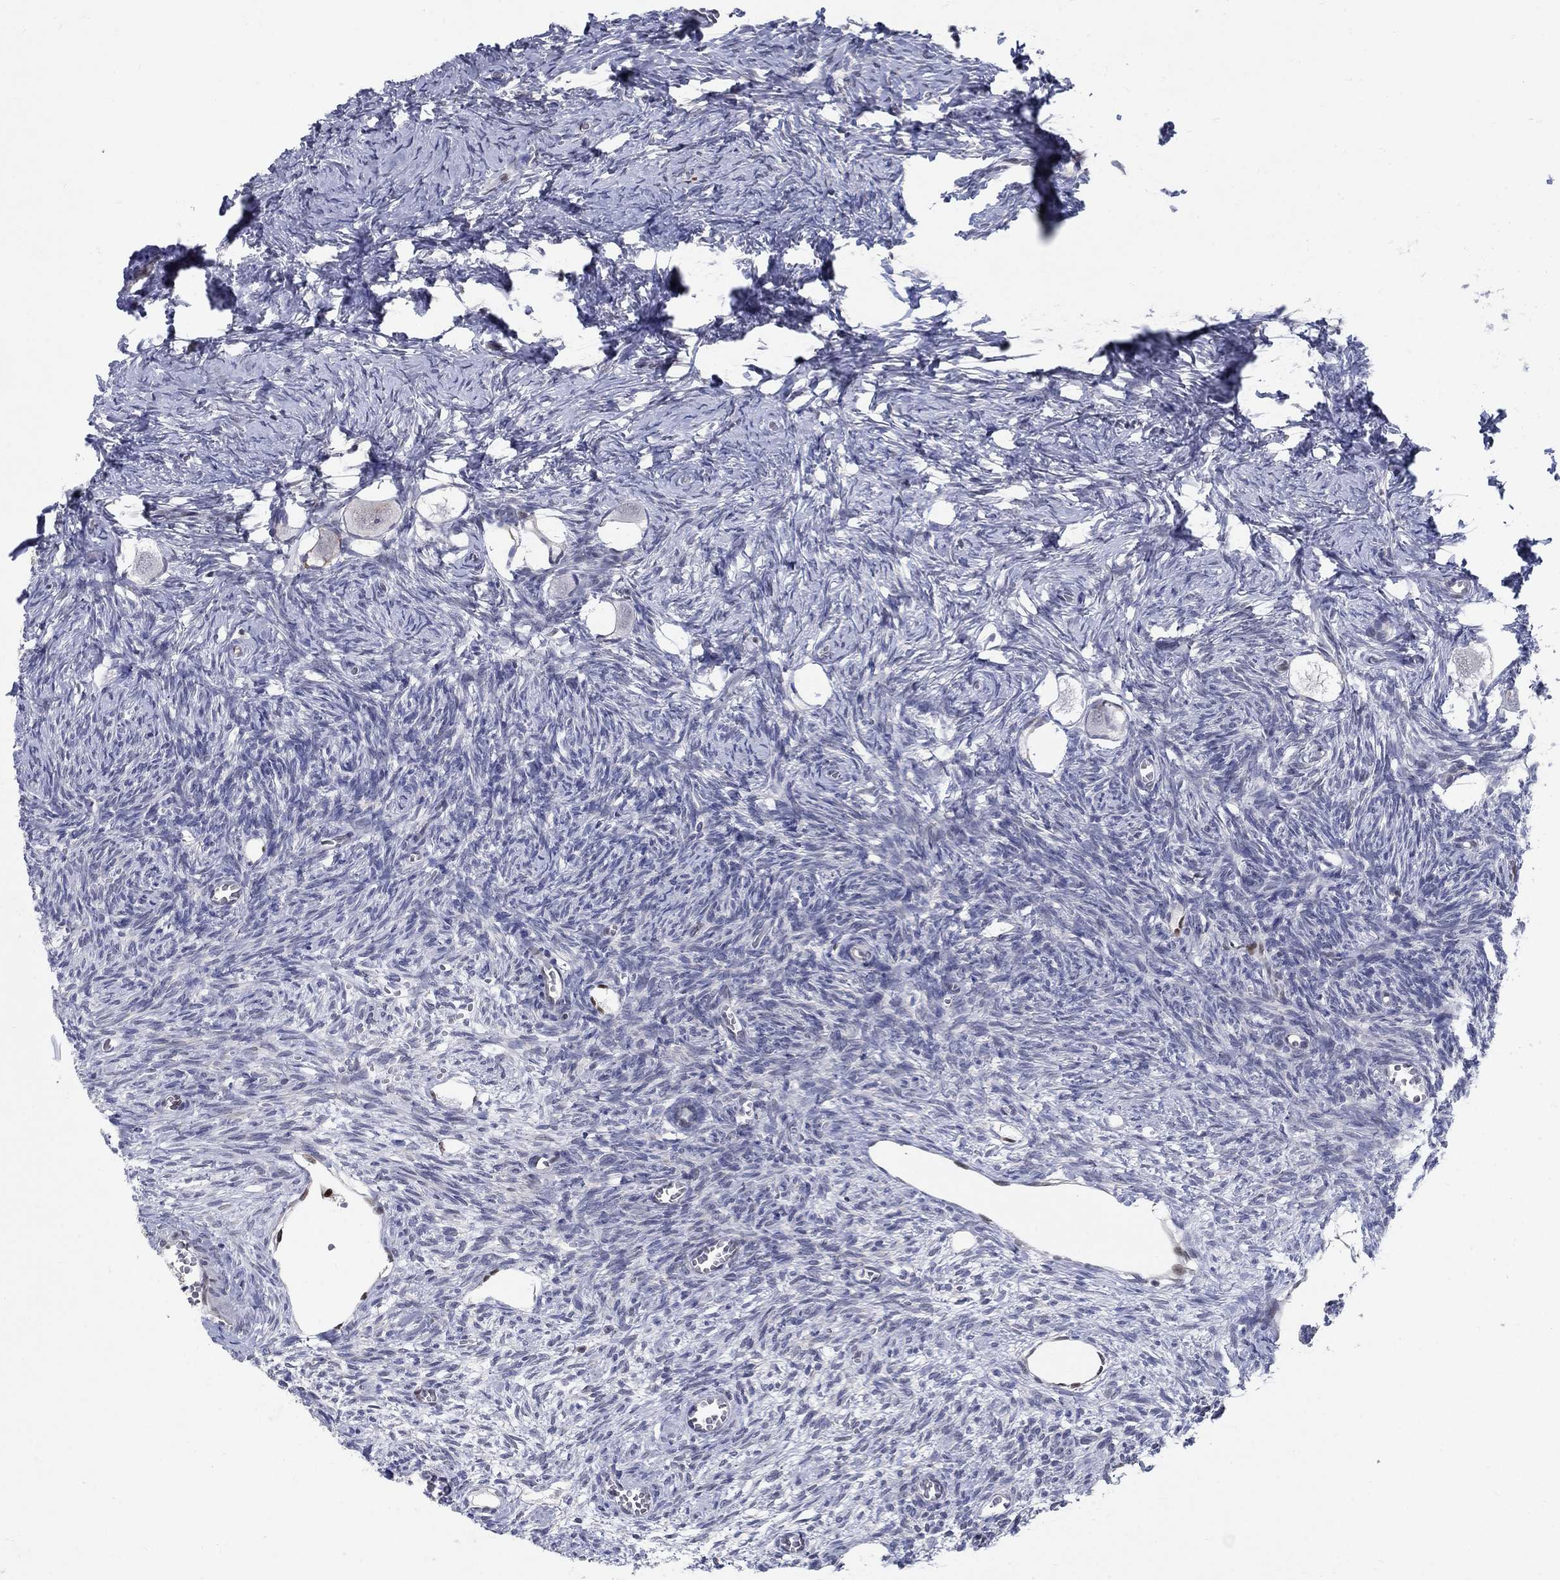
{"staining": {"intensity": "negative", "quantity": "none", "location": "none"}, "tissue": "ovary", "cell_type": "Follicle cells", "image_type": "normal", "snomed": [{"axis": "morphology", "description": "Normal tissue, NOS"}, {"axis": "topography", "description": "Ovary"}], "caption": "Immunohistochemistry micrograph of unremarkable ovary: ovary stained with DAB (3,3'-diaminobenzidine) reveals no significant protein expression in follicle cells.", "gene": "CENPE", "patient": {"sex": "female", "age": 27}}